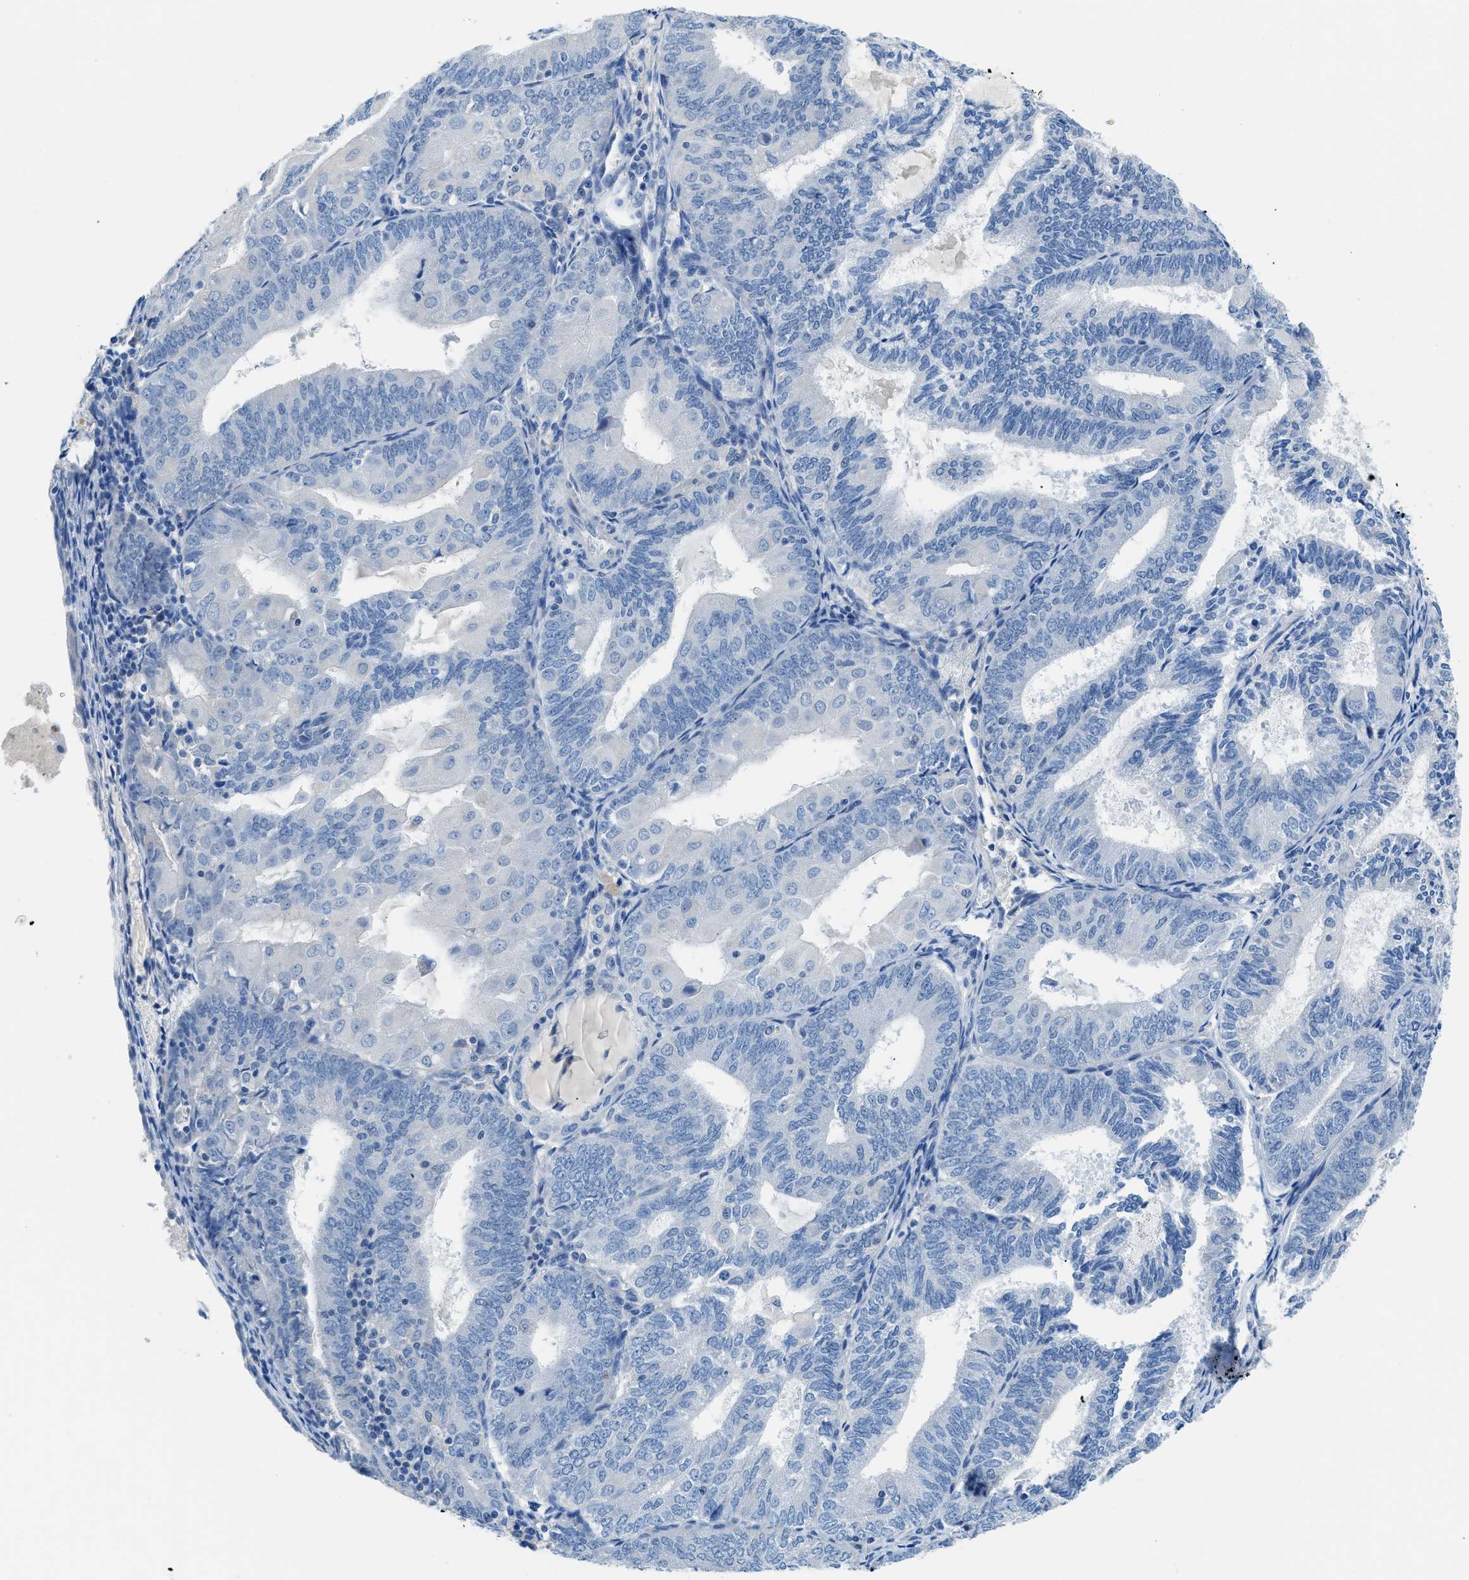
{"staining": {"intensity": "negative", "quantity": "none", "location": "none"}, "tissue": "endometrial cancer", "cell_type": "Tumor cells", "image_type": "cancer", "snomed": [{"axis": "morphology", "description": "Adenocarcinoma, NOS"}, {"axis": "topography", "description": "Endometrium"}], "caption": "High magnification brightfield microscopy of endometrial cancer (adenocarcinoma) stained with DAB (brown) and counterstained with hematoxylin (blue): tumor cells show no significant expression.", "gene": "SLC10A6", "patient": {"sex": "female", "age": 81}}